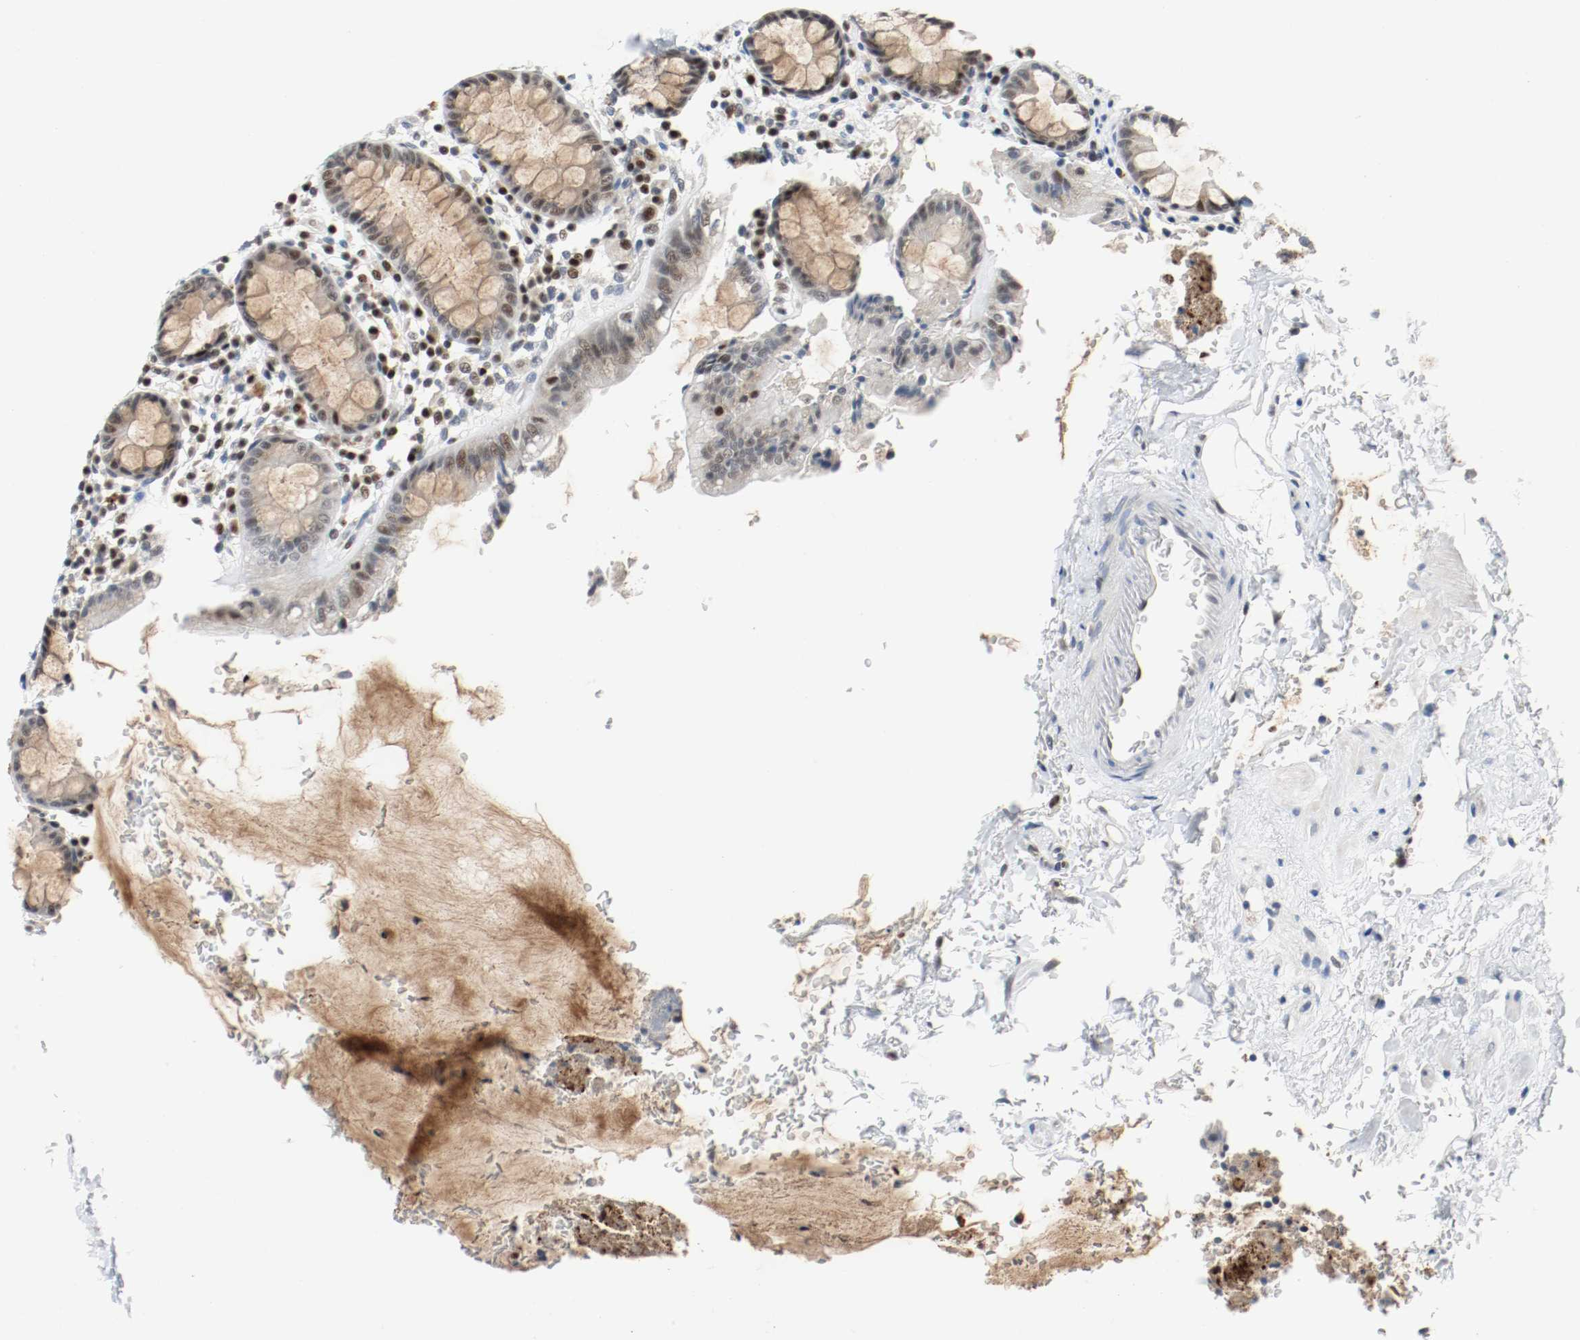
{"staining": {"intensity": "moderate", "quantity": "<25%", "location": "nuclear"}, "tissue": "rectum", "cell_type": "Glandular cells", "image_type": "normal", "snomed": [{"axis": "morphology", "description": "Normal tissue, NOS"}, {"axis": "topography", "description": "Rectum"}], "caption": "Immunohistochemical staining of benign human rectum exhibits <25% levels of moderate nuclear protein expression in about <25% of glandular cells.", "gene": "ASH1L", "patient": {"sex": "male", "age": 92}}